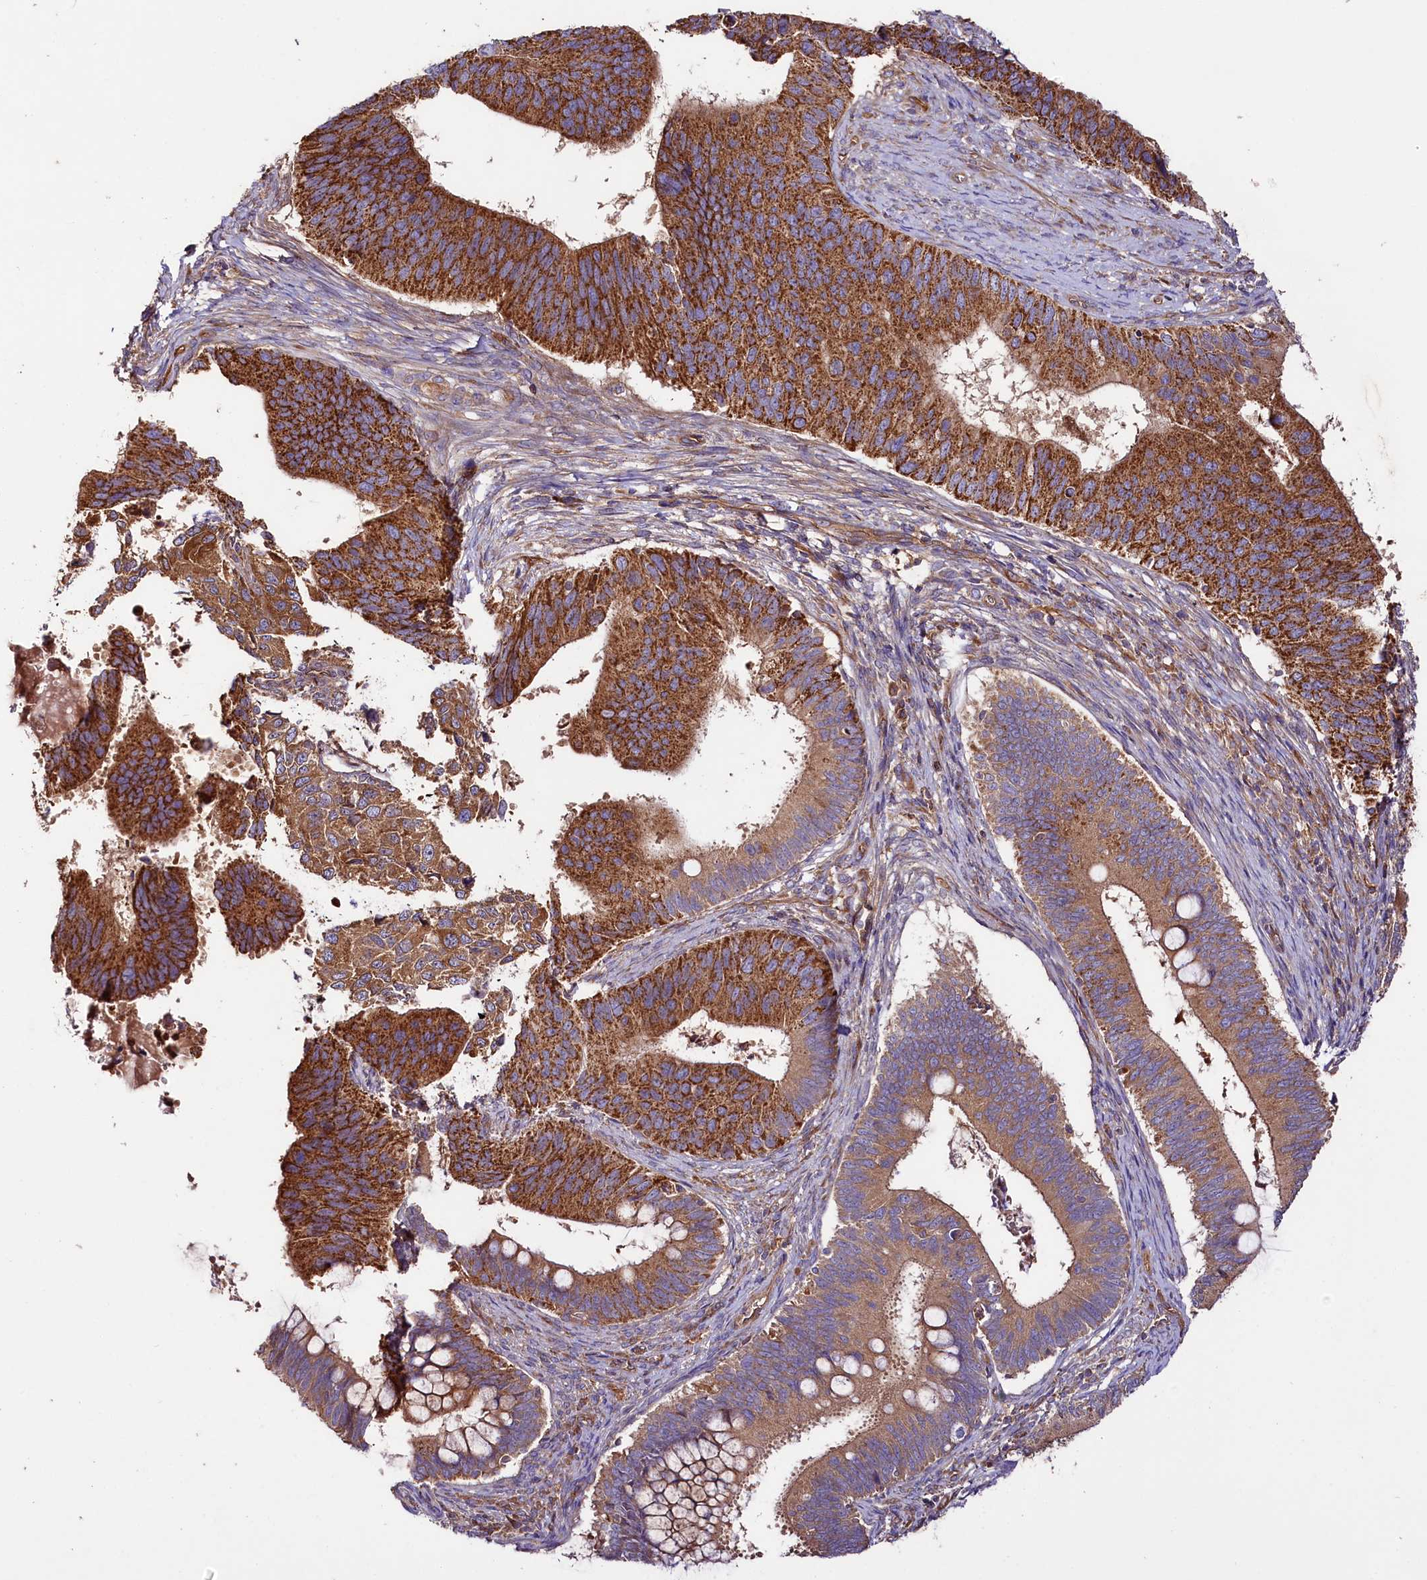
{"staining": {"intensity": "strong", "quantity": ">75%", "location": "cytoplasmic/membranous"}, "tissue": "cervical cancer", "cell_type": "Tumor cells", "image_type": "cancer", "snomed": [{"axis": "morphology", "description": "Adenocarcinoma, NOS"}, {"axis": "topography", "description": "Cervix"}], "caption": "High-power microscopy captured an immunohistochemistry (IHC) histopathology image of cervical cancer (adenocarcinoma), revealing strong cytoplasmic/membranous positivity in approximately >75% of tumor cells.", "gene": "CEP295", "patient": {"sex": "female", "age": 42}}